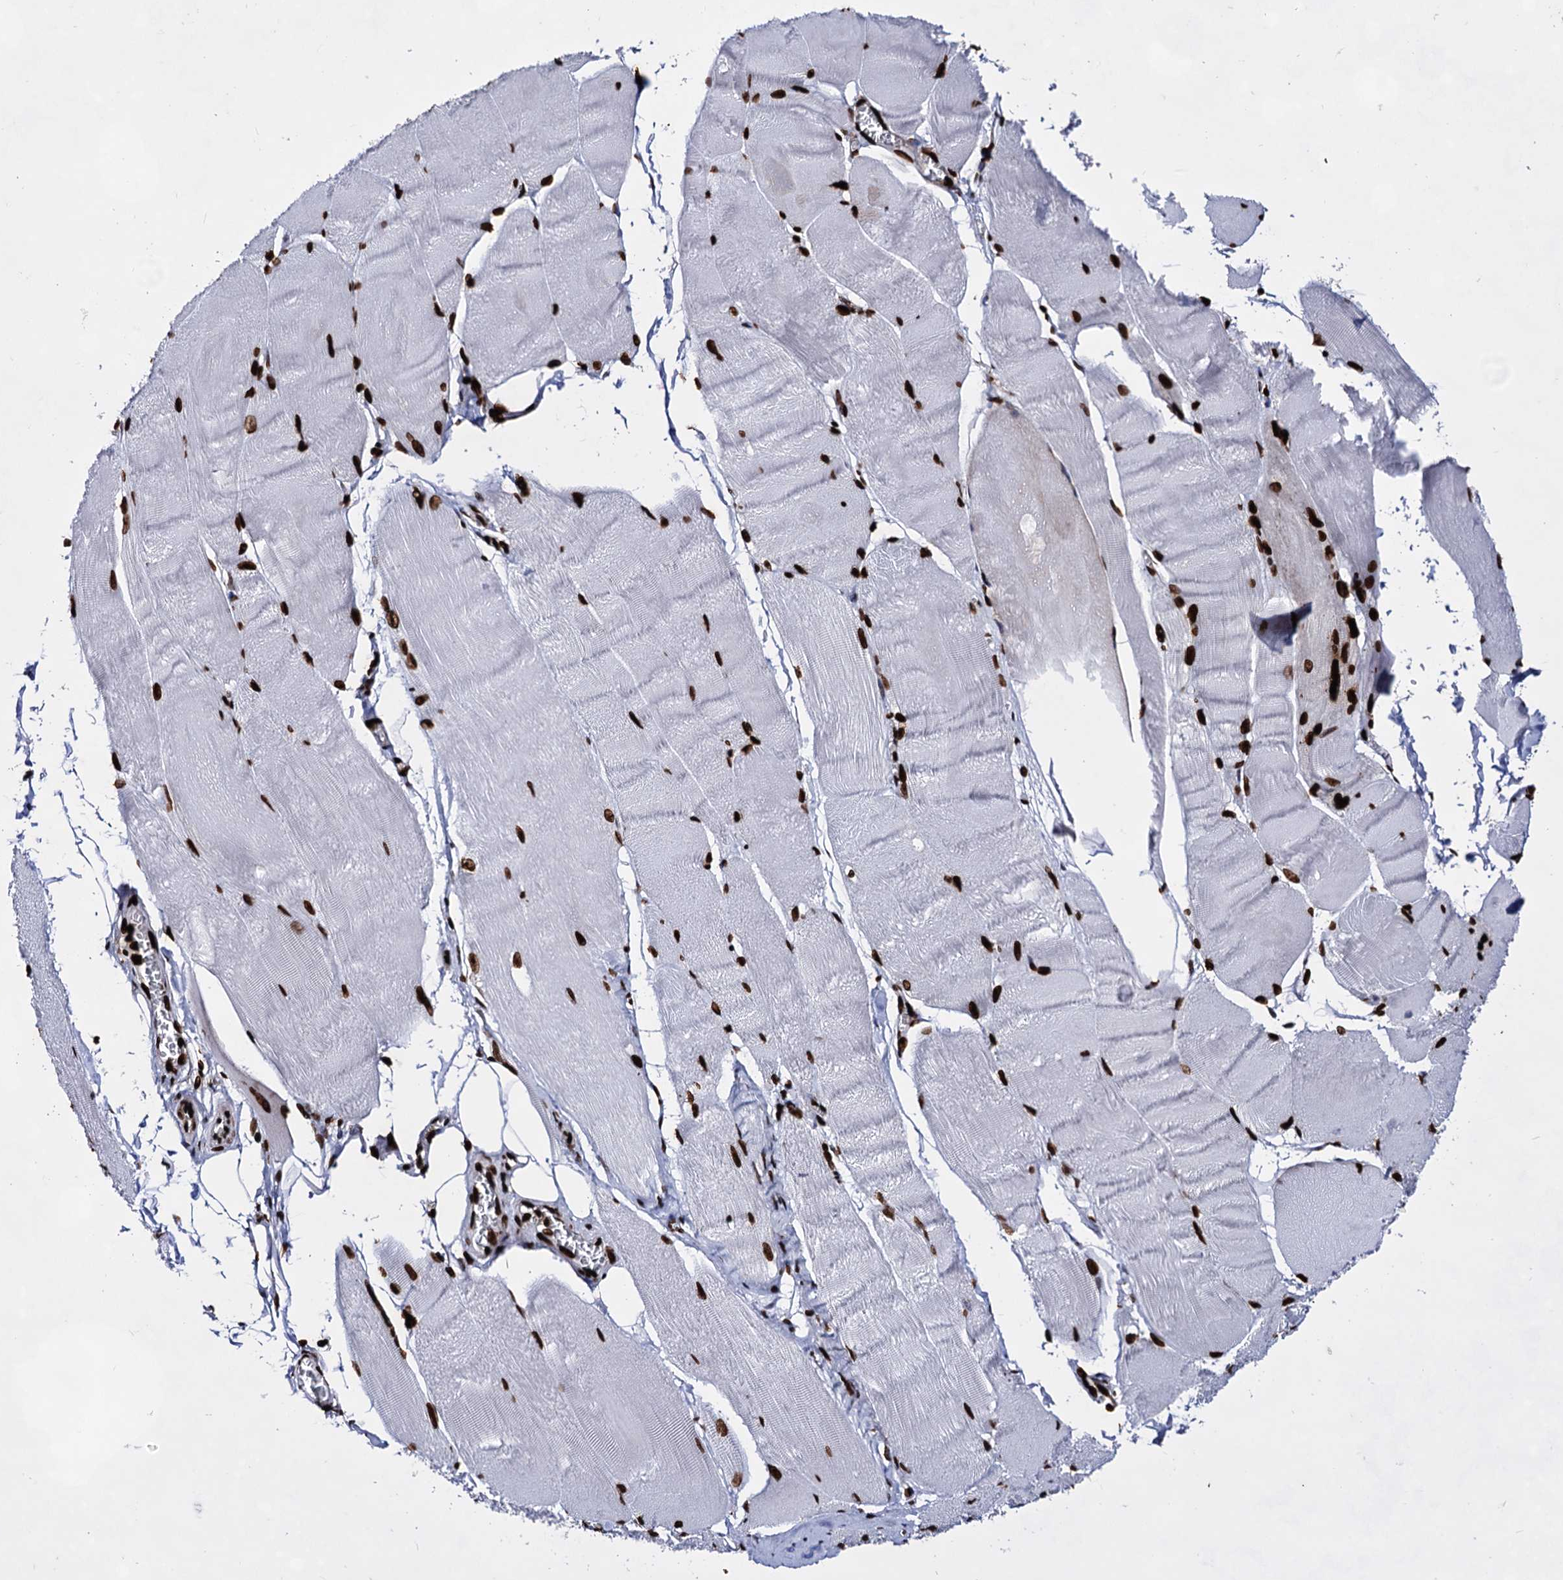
{"staining": {"intensity": "strong", "quantity": ">75%", "location": "nuclear"}, "tissue": "skeletal muscle", "cell_type": "Myocytes", "image_type": "normal", "snomed": [{"axis": "morphology", "description": "Normal tissue, NOS"}, {"axis": "morphology", "description": "Basal cell carcinoma"}, {"axis": "topography", "description": "Skeletal muscle"}], "caption": "High-magnification brightfield microscopy of benign skeletal muscle stained with DAB (brown) and counterstained with hematoxylin (blue). myocytes exhibit strong nuclear staining is identified in about>75% of cells. (IHC, brightfield microscopy, high magnification).", "gene": "HMGB2", "patient": {"sex": "female", "age": 64}}